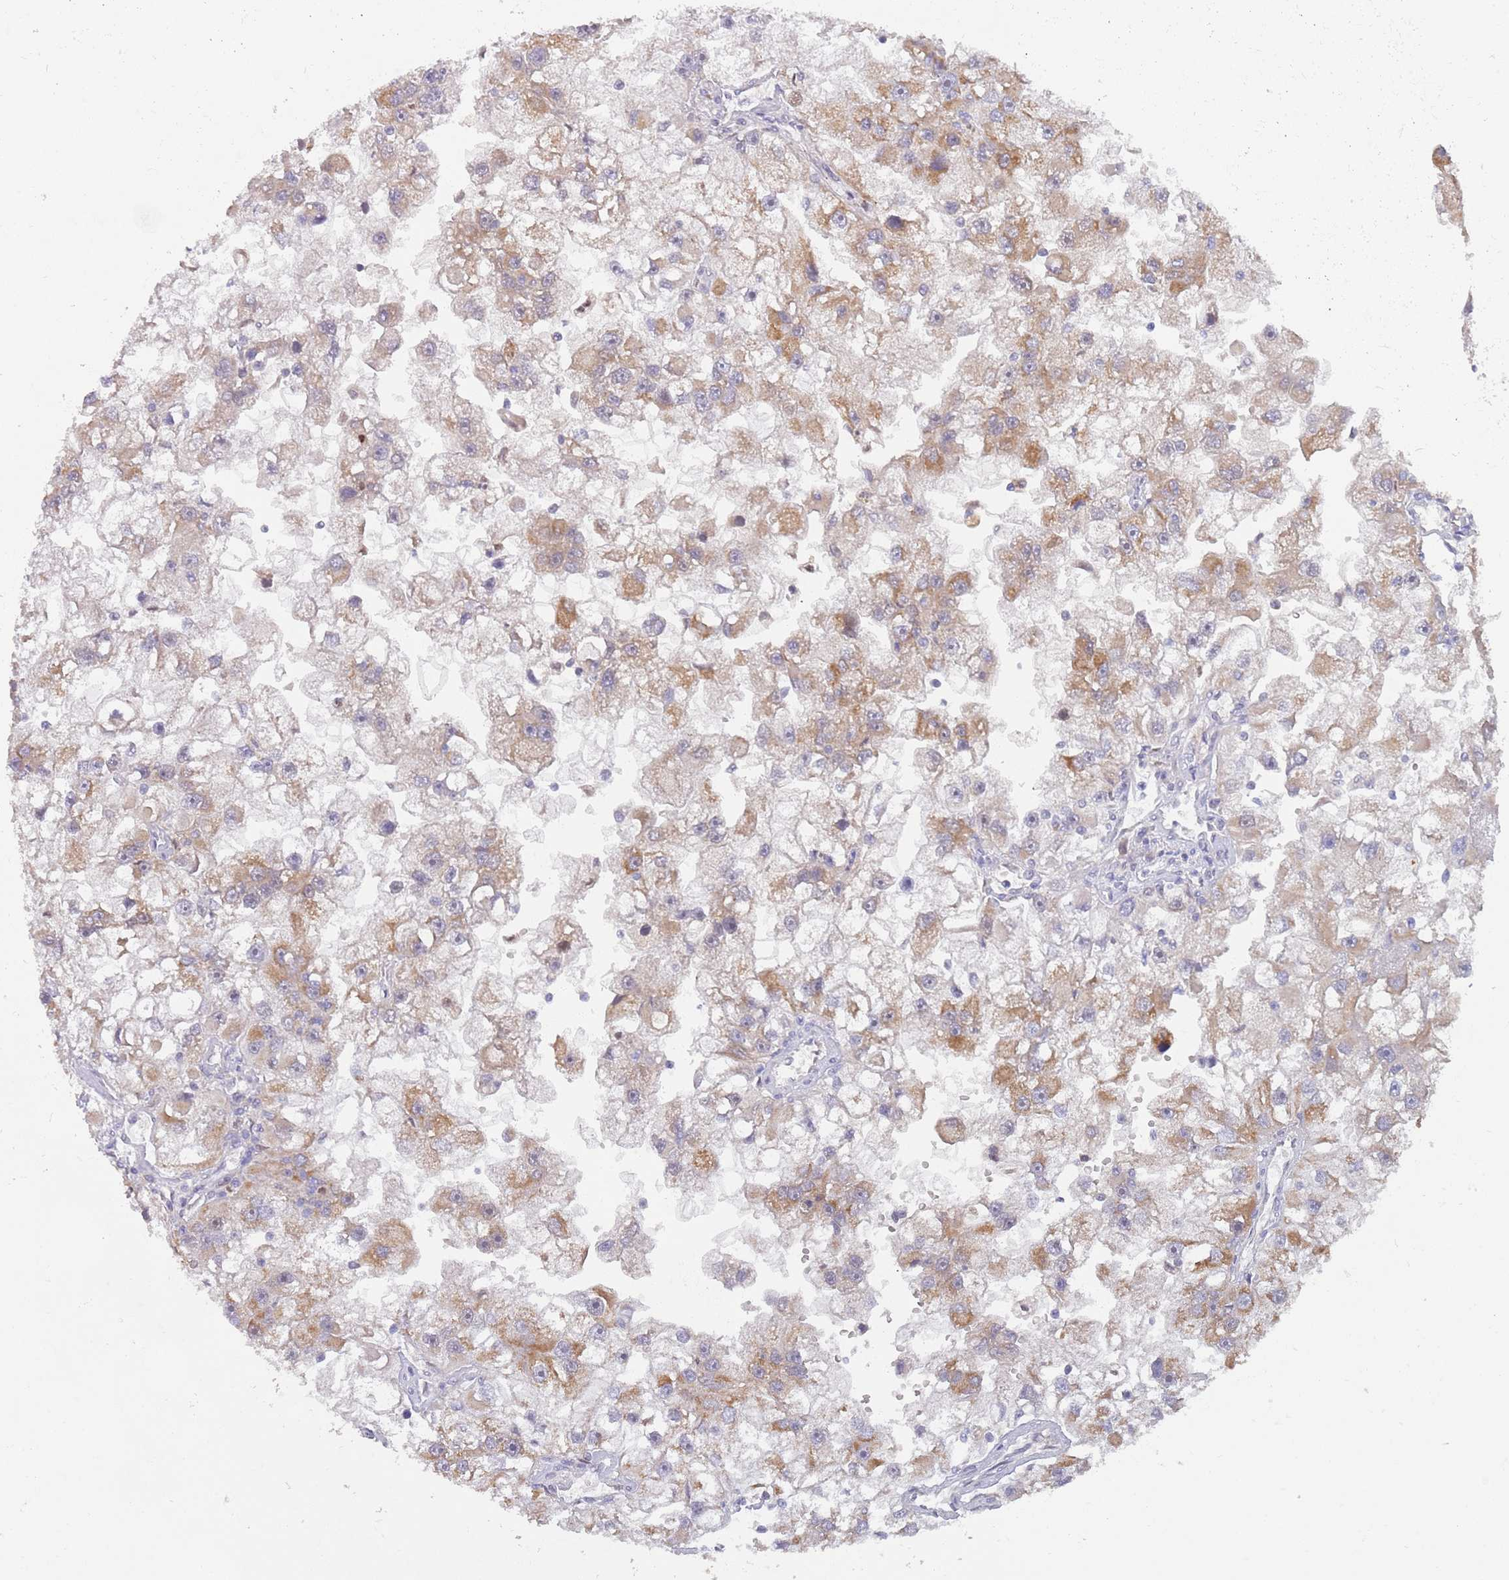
{"staining": {"intensity": "moderate", "quantity": ">75%", "location": "cytoplasmic/membranous"}, "tissue": "renal cancer", "cell_type": "Tumor cells", "image_type": "cancer", "snomed": [{"axis": "morphology", "description": "Adenocarcinoma, NOS"}, {"axis": "topography", "description": "Kidney"}], "caption": "Protein analysis of adenocarcinoma (renal) tissue displays moderate cytoplasmic/membranous positivity in approximately >75% of tumor cells. Immunohistochemistry stains the protein of interest in brown and the nuclei are stained blue.", "gene": "TIMM13", "patient": {"sex": "male", "age": 63}}